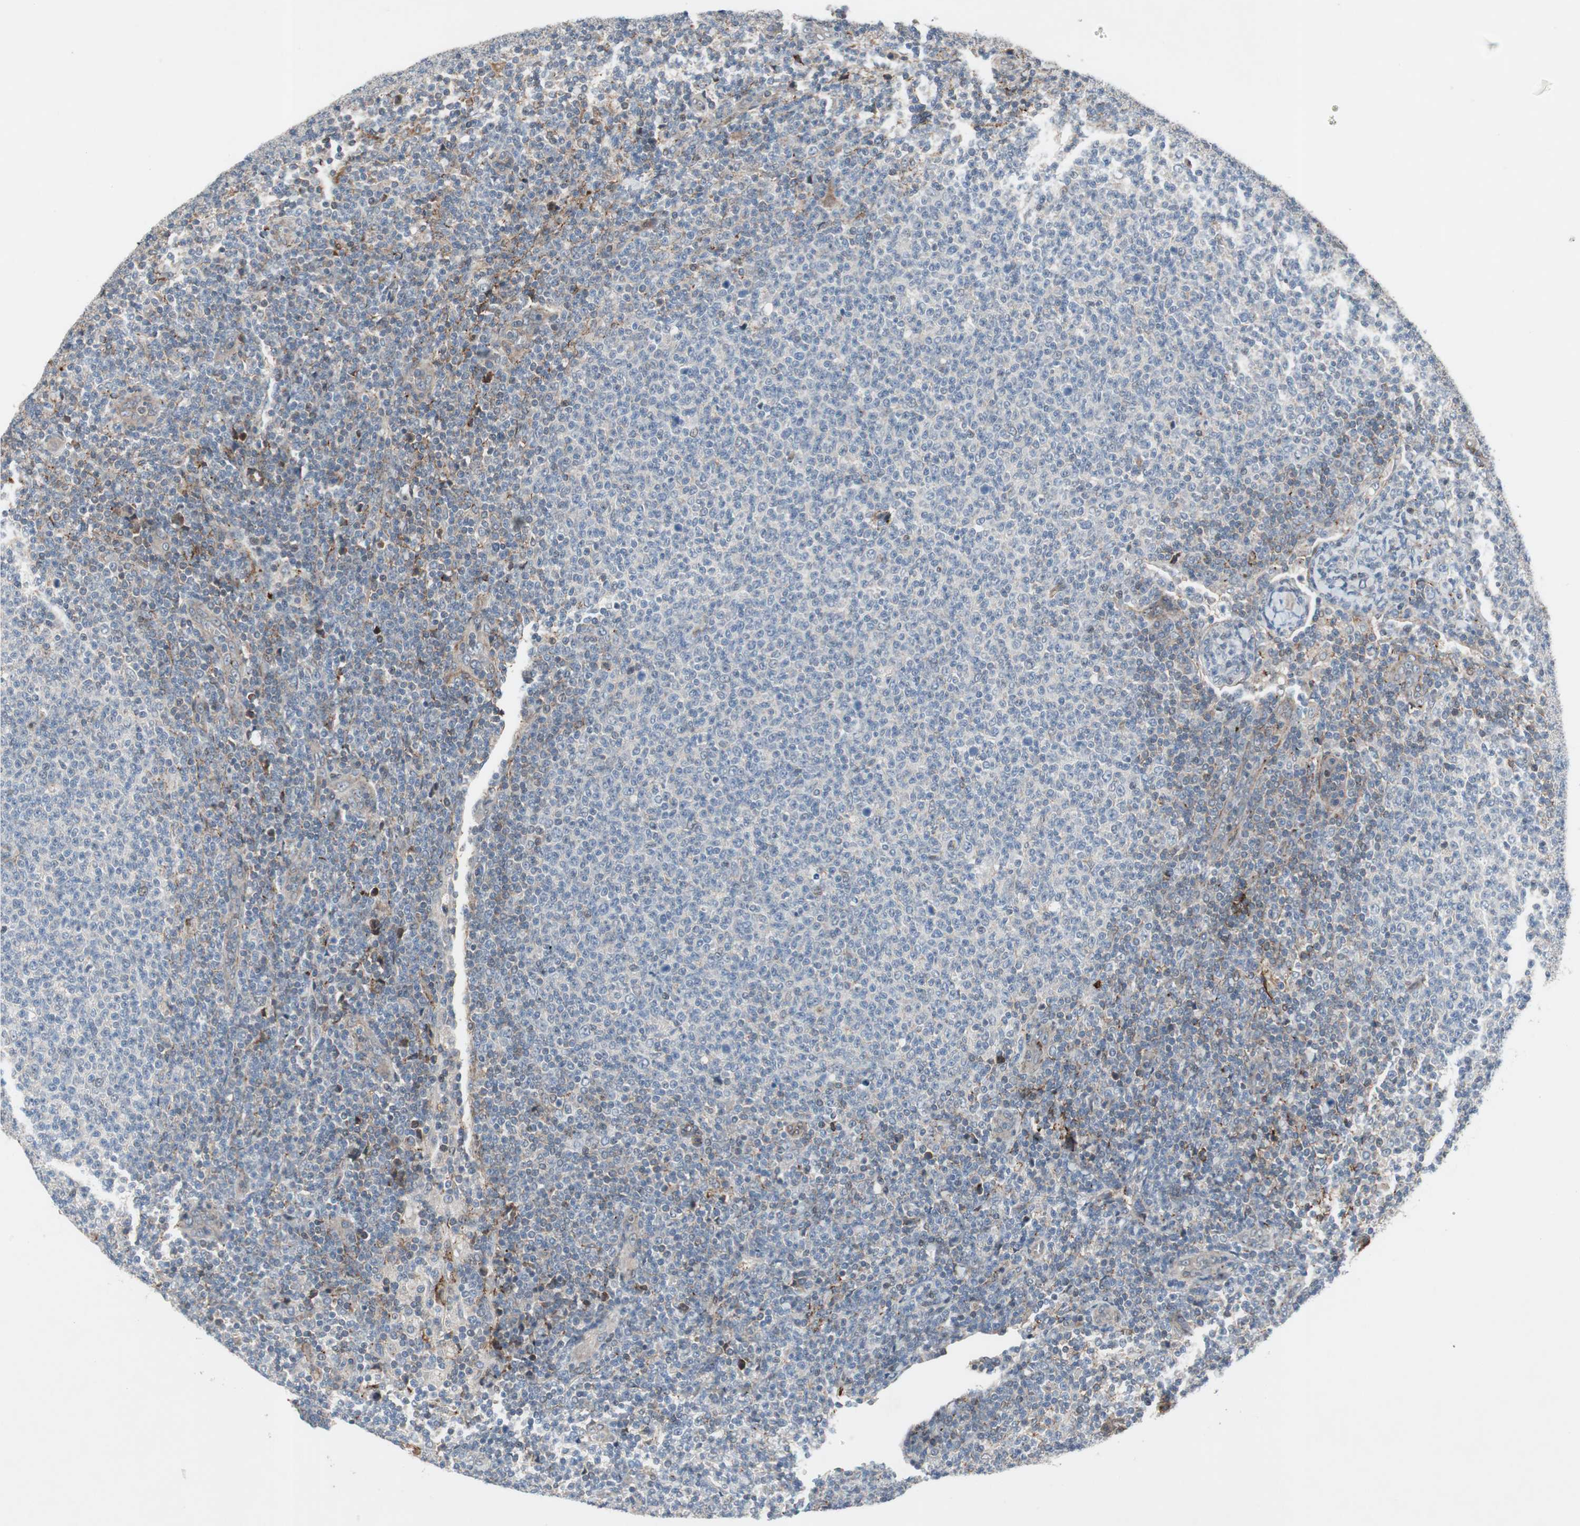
{"staining": {"intensity": "negative", "quantity": "none", "location": "none"}, "tissue": "lymphoma", "cell_type": "Tumor cells", "image_type": "cancer", "snomed": [{"axis": "morphology", "description": "Malignant lymphoma, non-Hodgkin's type, Low grade"}, {"axis": "topography", "description": "Lymph node"}], "caption": "Tumor cells are negative for brown protein staining in low-grade malignant lymphoma, non-Hodgkin's type. Brightfield microscopy of immunohistochemistry (IHC) stained with DAB (3,3'-diaminobenzidine) (brown) and hematoxylin (blue), captured at high magnification.", "gene": "GRHL1", "patient": {"sex": "male", "age": 66}}